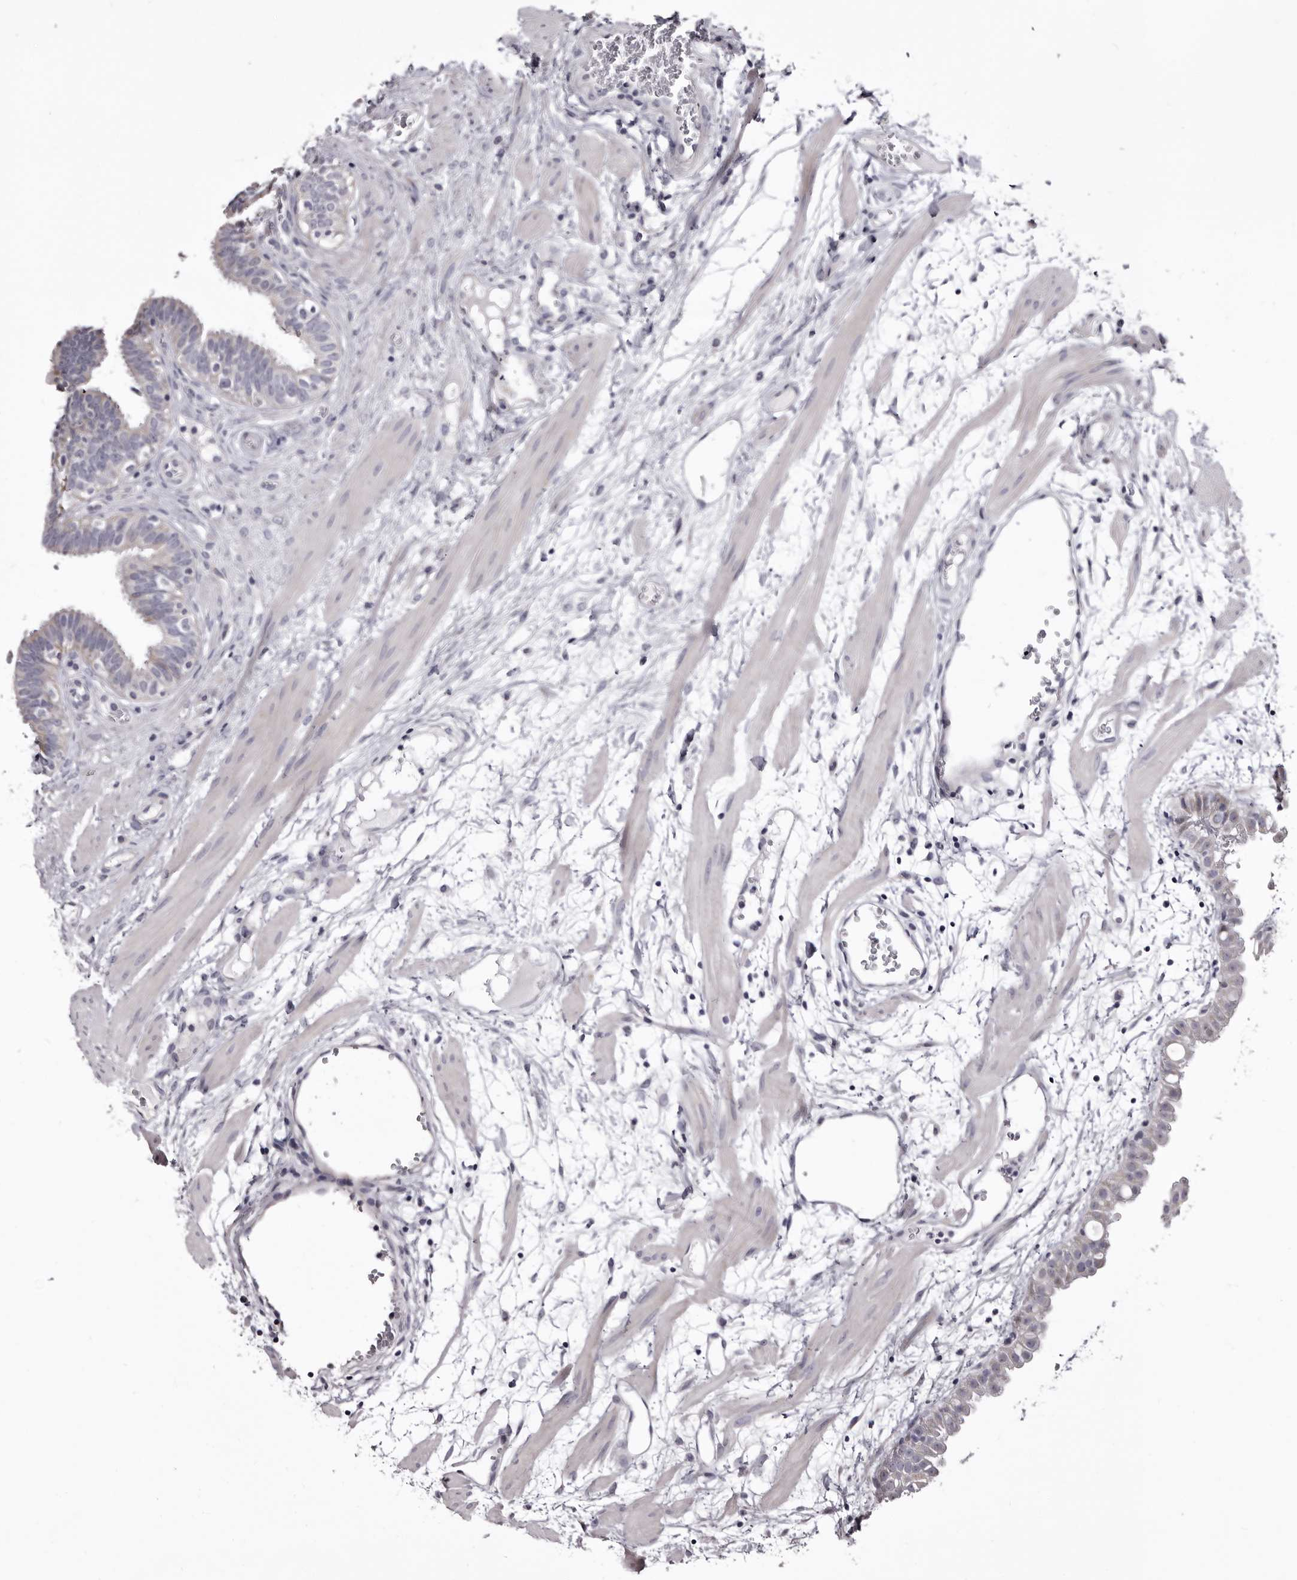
{"staining": {"intensity": "negative", "quantity": "none", "location": "none"}, "tissue": "fallopian tube", "cell_type": "Glandular cells", "image_type": "normal", "snomed": [{"axis": "morphology", "description": "Normal tissue, NOS"}, {"axis": "topography", "description": "Fallopian tube"}, {"axis": "topography", "description": "Placenta"}], "caption": "This is an IHC photomicrograph of benign human fallopian tube. There is no positivity in glandular cells.", "gene": "CASQ1", "patient": {"sex": "female", "age": 32}}